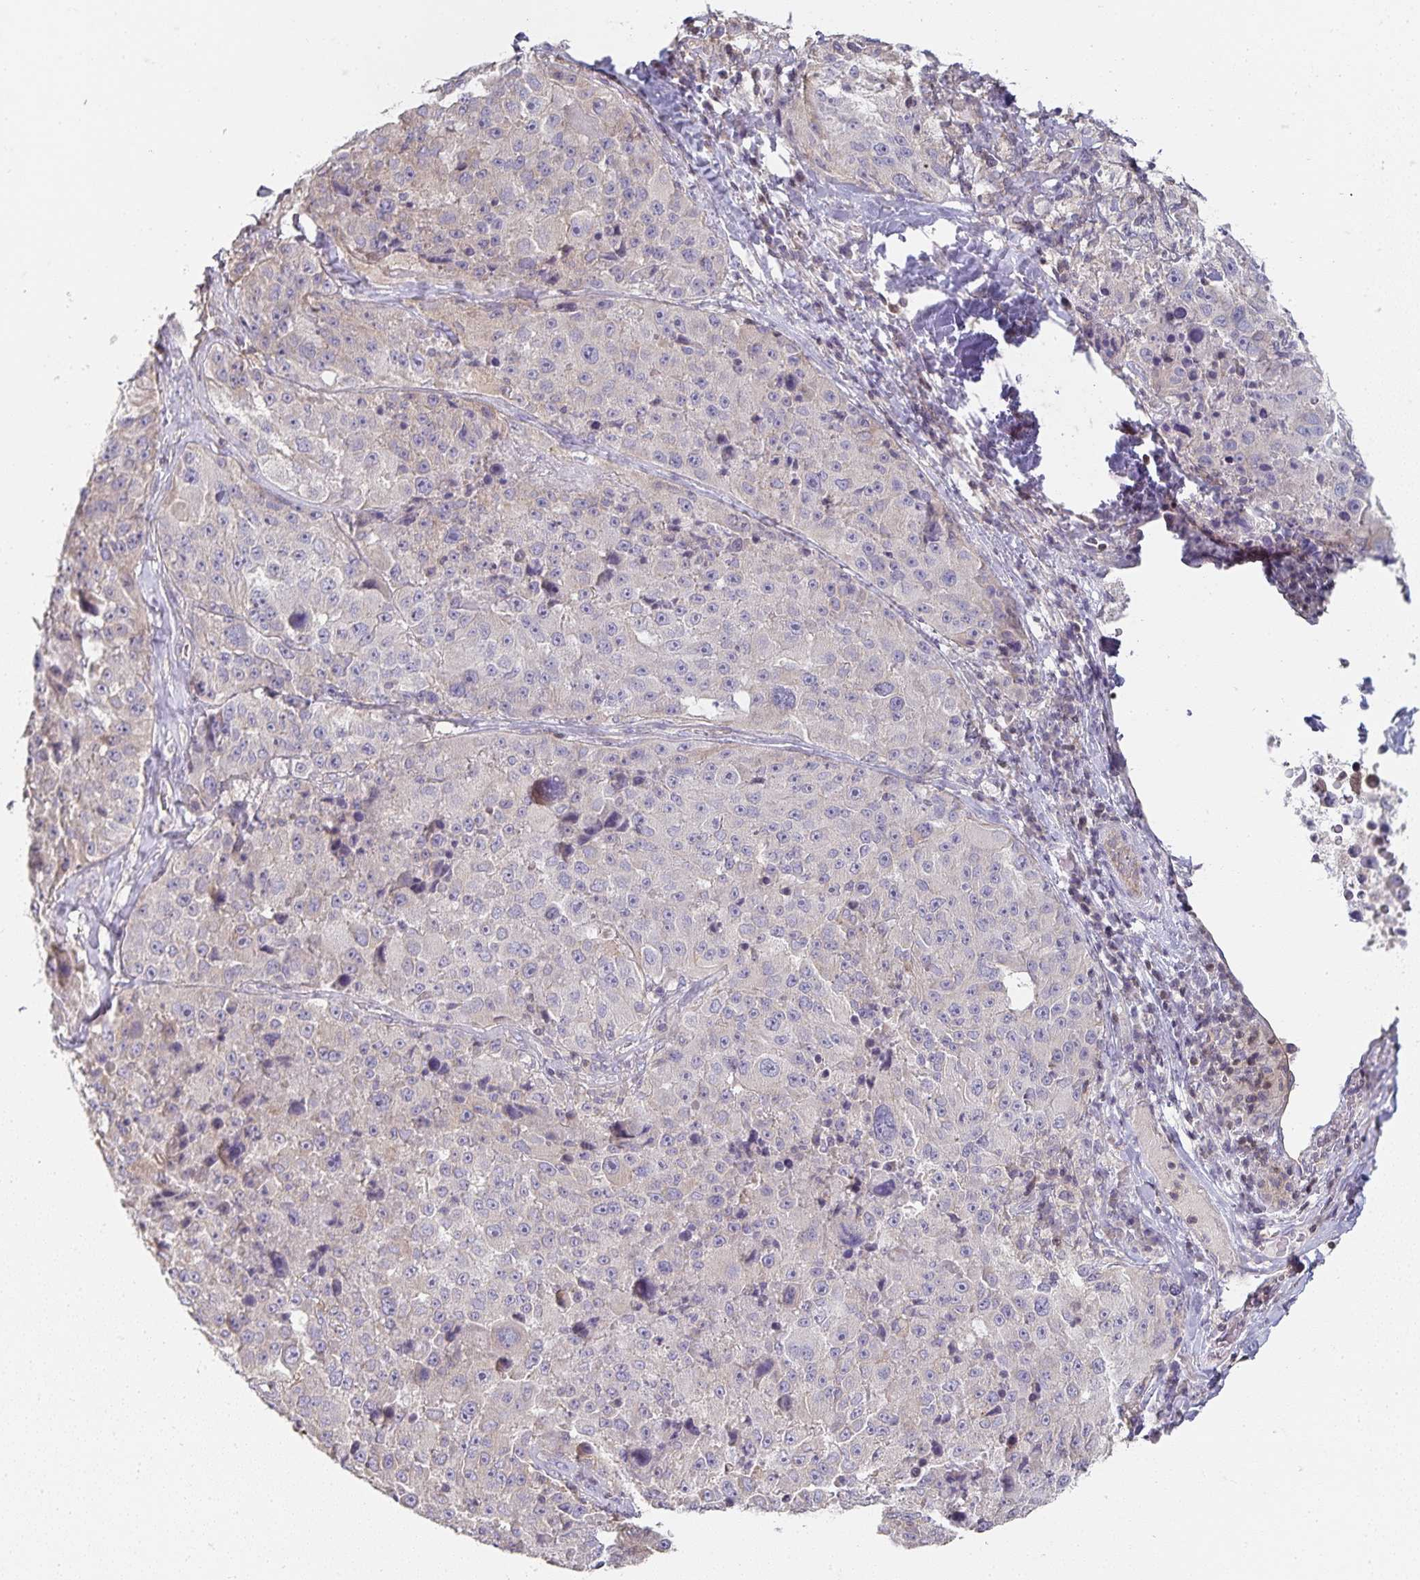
{"staining": {"intensity": "negative", "quantity": "none", "location": "none"}, "tissue": "melanoma", "cell_type": "Tumor cells", "image_type": "cancer", "snomed": [{"axis": "morphology", "description": "Malignant melanoma, Metastatic site"}, {"axis": "topography", "description": "Lymph node"}], "caption": "Protein analysis of malignant melanoma (metastatic site) exhibits no significant expression in tumor cells.", "gene": "GATA3", "patient": {"sex": "male", "age": 62}}